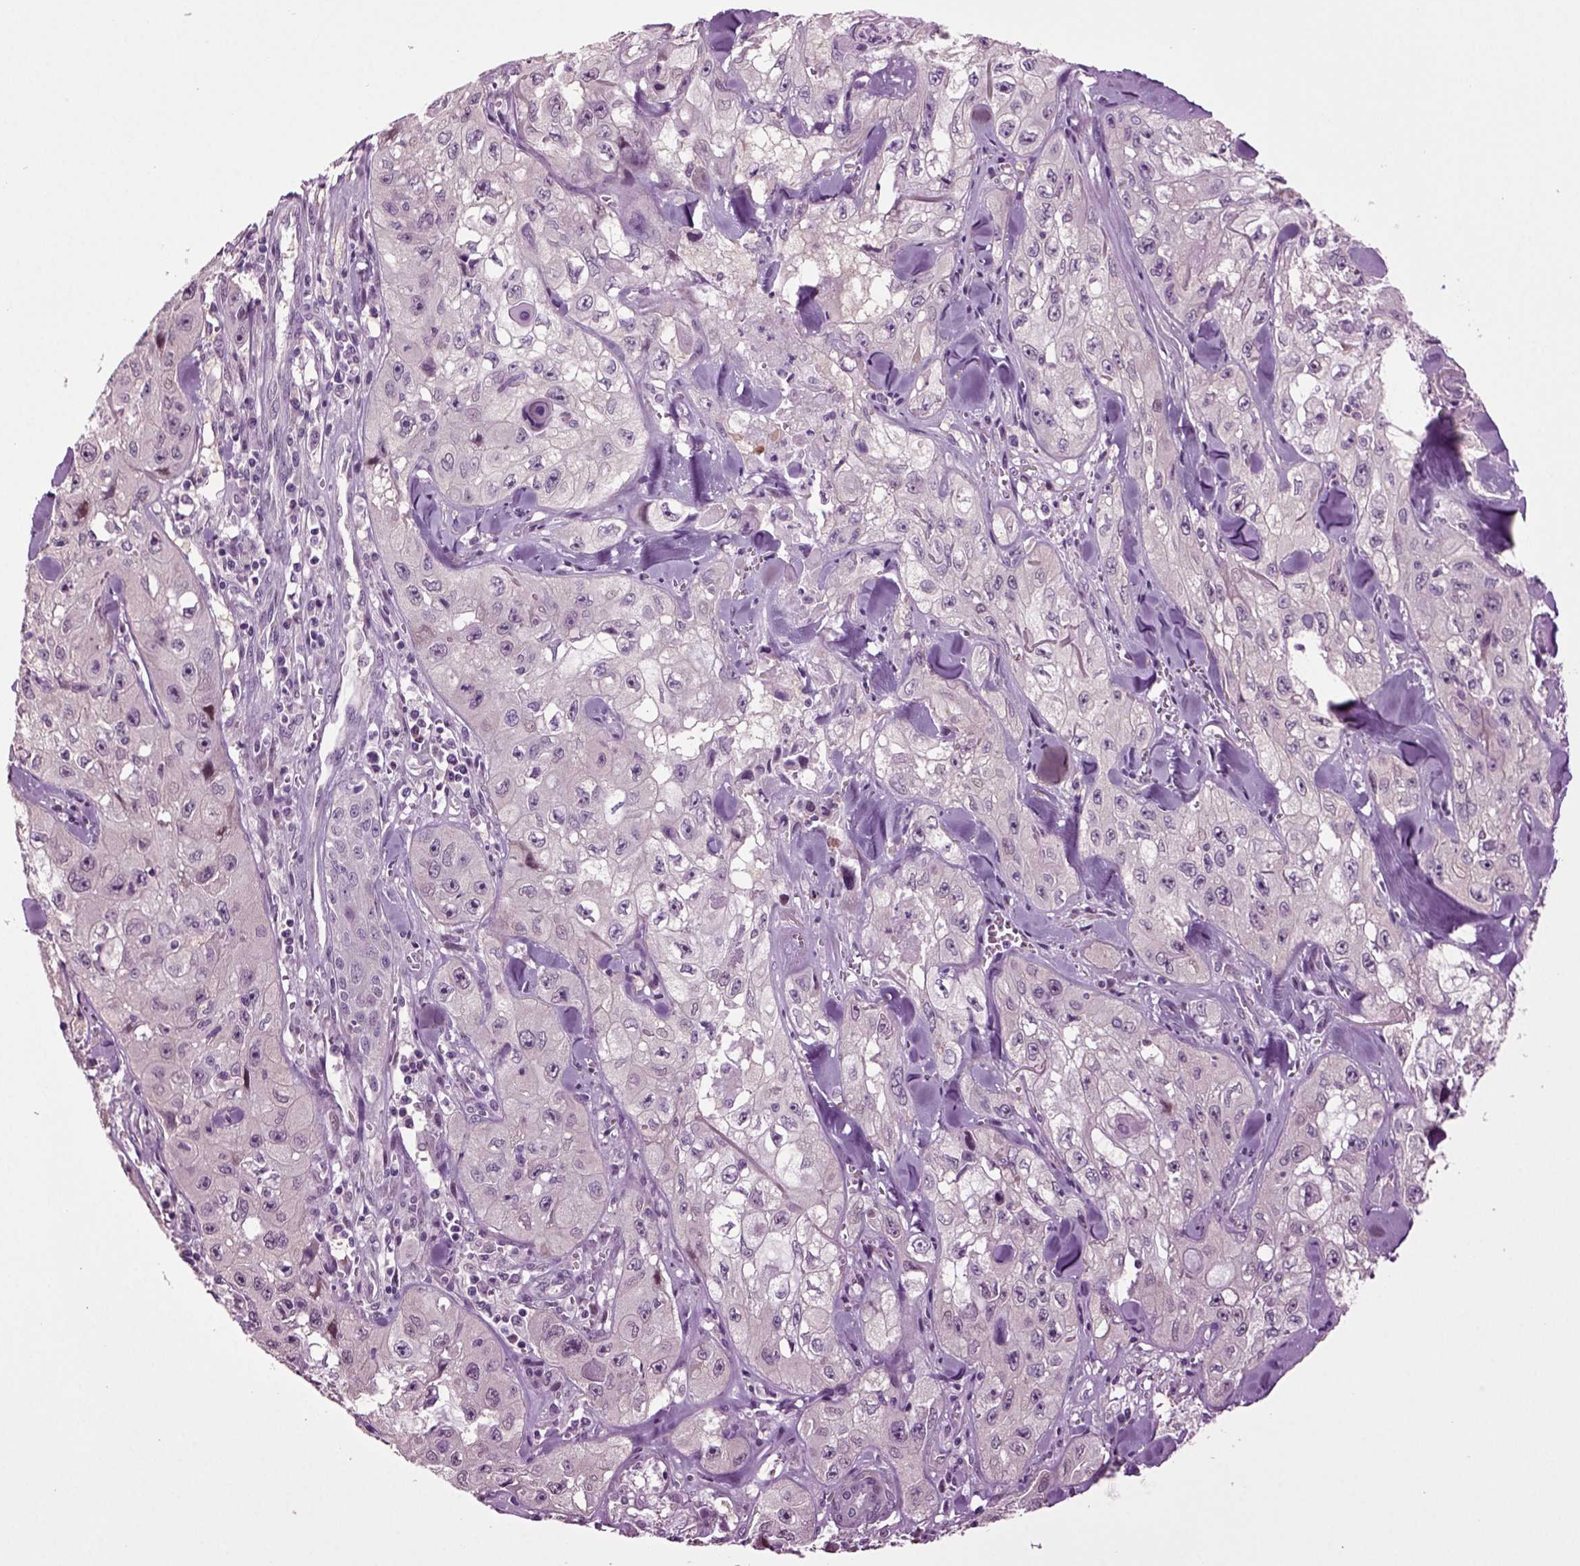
{"staining": {"intensity": "negative", "quantity": "none", "location": "none"}, "tissue": "skin cancer", "cell_type": "Tumor cells", "image_type": "cancer", "snomed": [{"axis": "morphology", "description": "Squamous cell carcinoma, NOS"}, {"axis": "topography", "description": "Skin"}, {"axis": "topography", "description": "Subcutis"}], "caption": "This is an immunohistochemistry photomicrograph of skin squamous cell carcinoma. There is no positivity in tumor cells.", "gene": "PLCH2", "patient": {"sex": "male", "age": 73}}